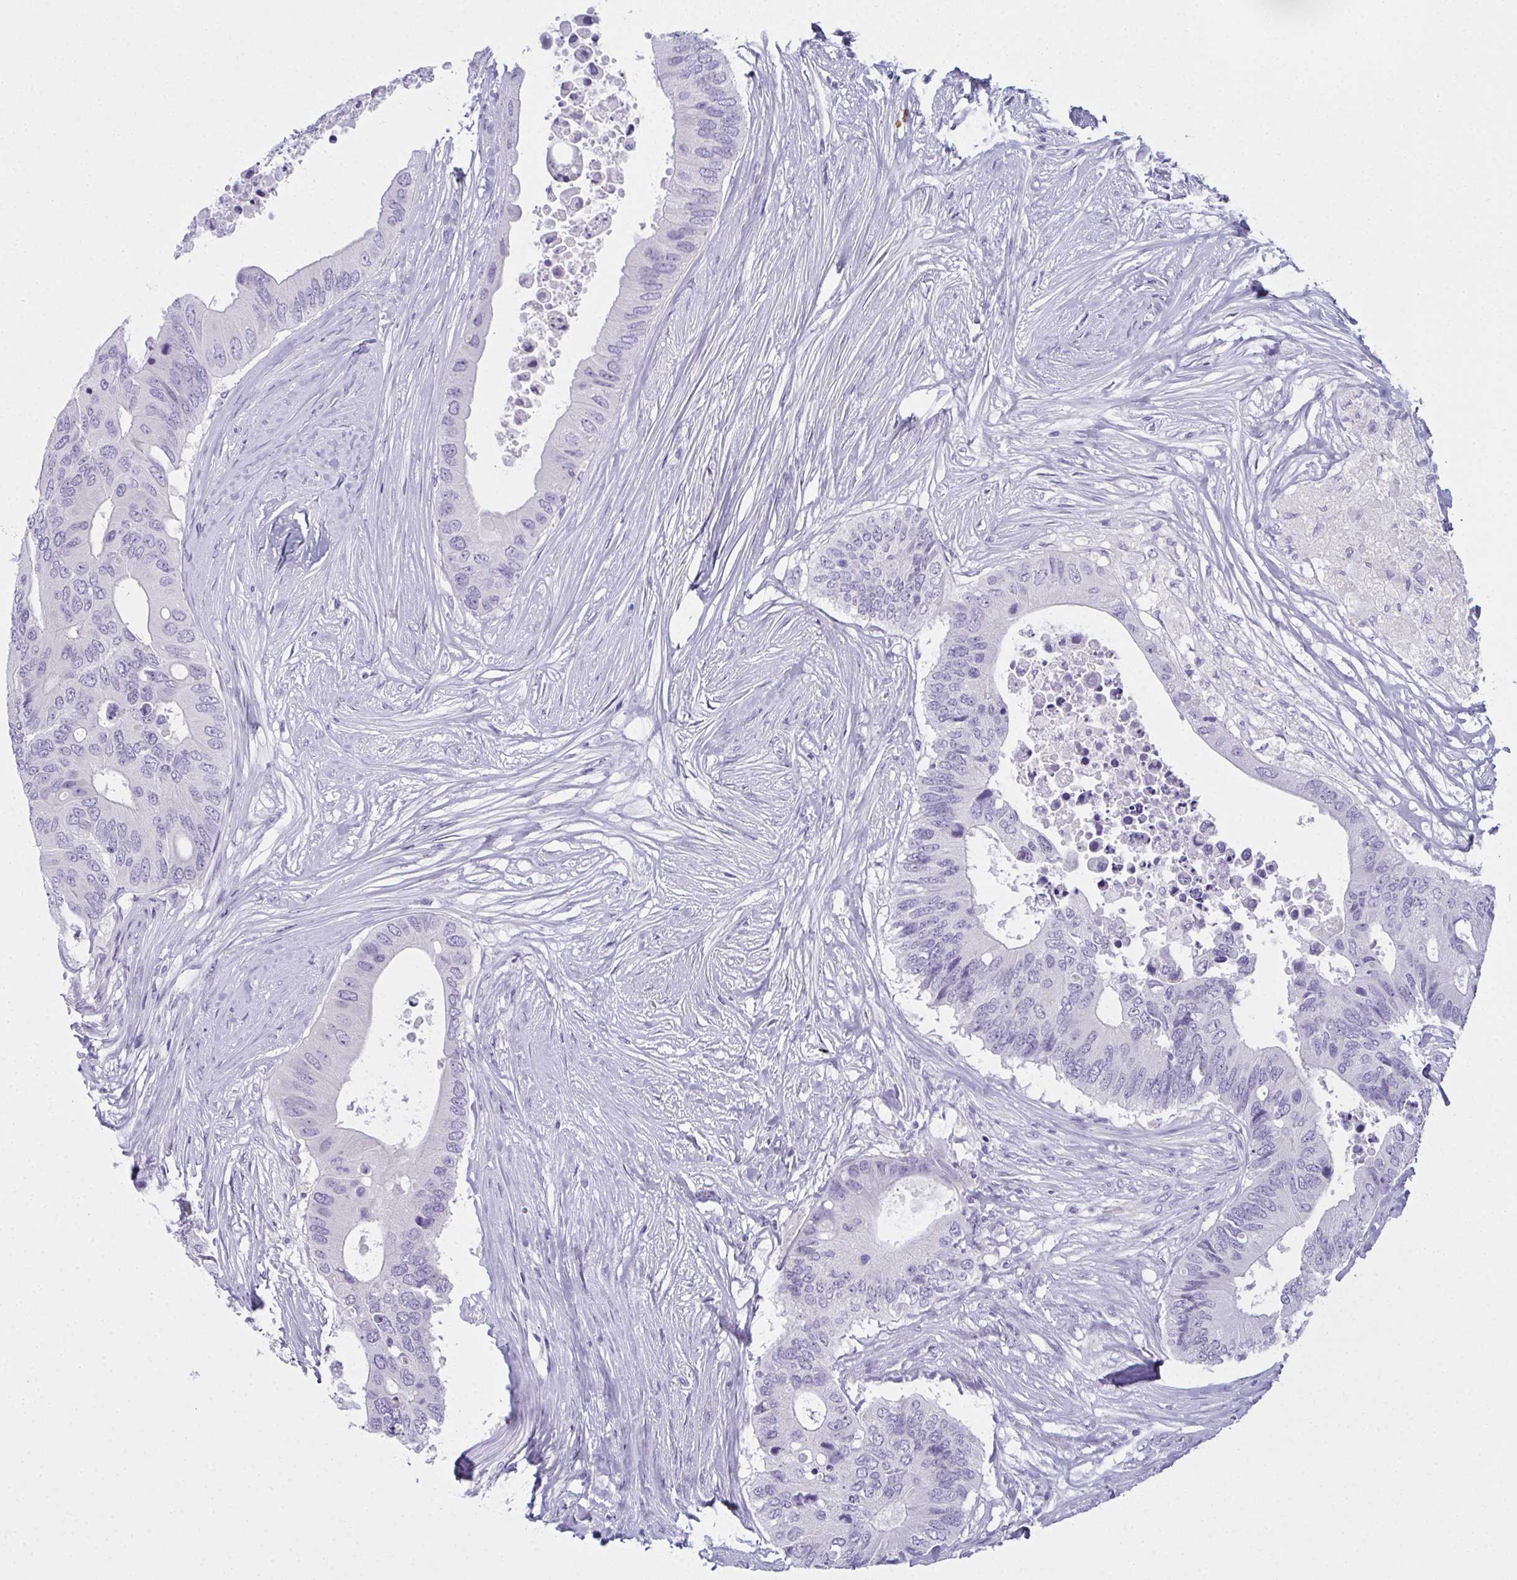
{"staining": {"intensity": "negative", "quantity": "none", "location": "none"}, "tissue": "colorectal cancer", "cell_type": "Tumor cells", "image_type": "cancer", "snomed": [{"axis": "morphology", "description": "Adenocarcinoma, NOS"}, {"axis": "topography", "description": "Colon"}], "caption": "Immunohistochemistry (IHC) micrograph of colorectal cancer stained for a protein (brown), which reveals no expression in tumor cells.", "gene": "SLC36A2", "patient": {"sex": "male", "age": 71}}